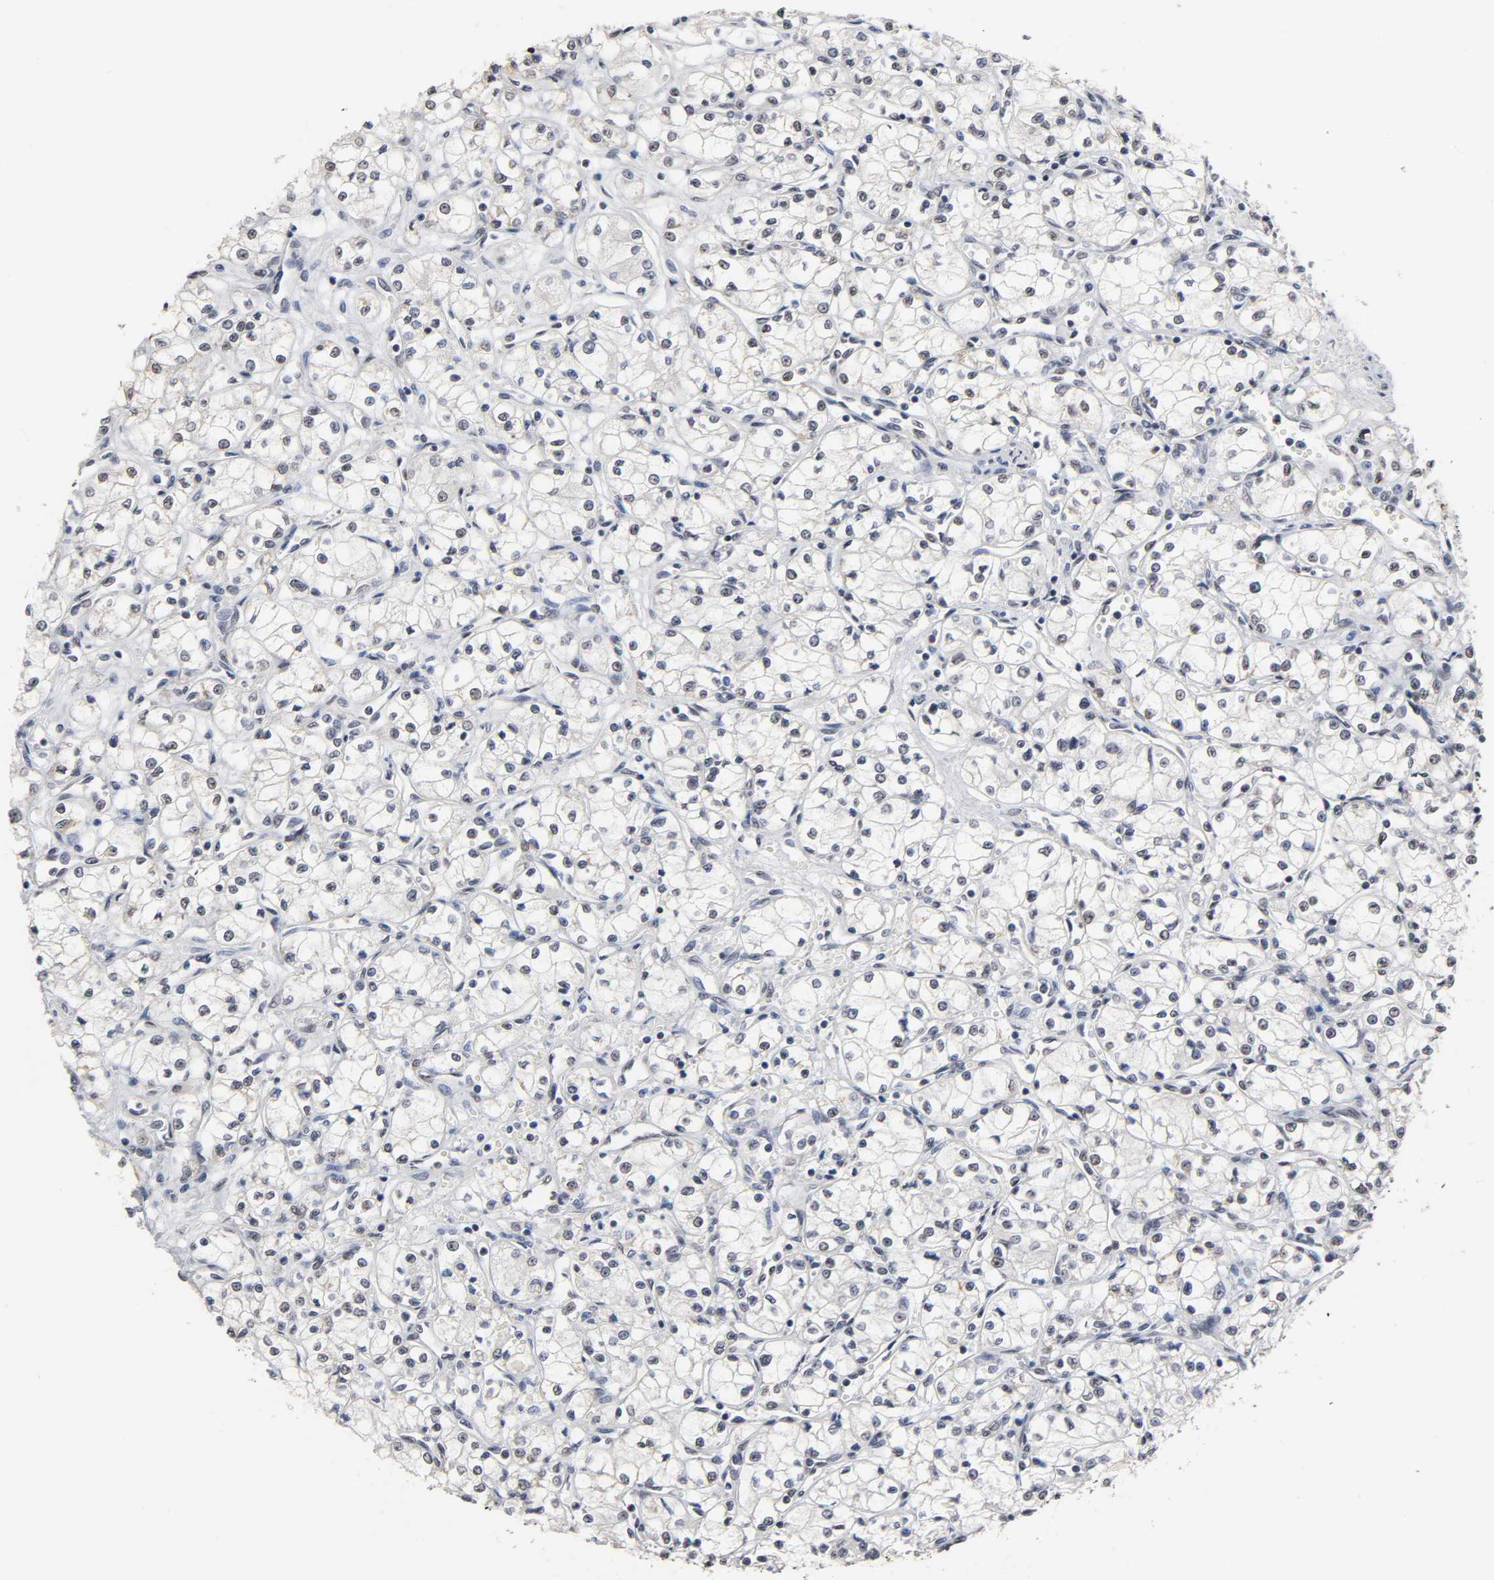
{"staining": {"intensity": "negative", "quantity": "none", "location": "none"}, "tissue": "renal cancer", "cell_type": "Tumor cells", "image_type": "cancer", "snomed": [{"axis": "morphology", "description": "Normal tissue, NOS"}, {"axis": "morphology", "description": "Adenocarcinoma, NOS"}, {"axis": "topography", "description": "Kidney"}], "caption": "High magnification brightfield microscopy of renal adenocarcinoma stained with DAB (brown) and counterstained with hematoxylin (blue): tumor cells show no significant positivity.", "gene": "TRIM33", "patient": {"sex": "male", "age": 59}}